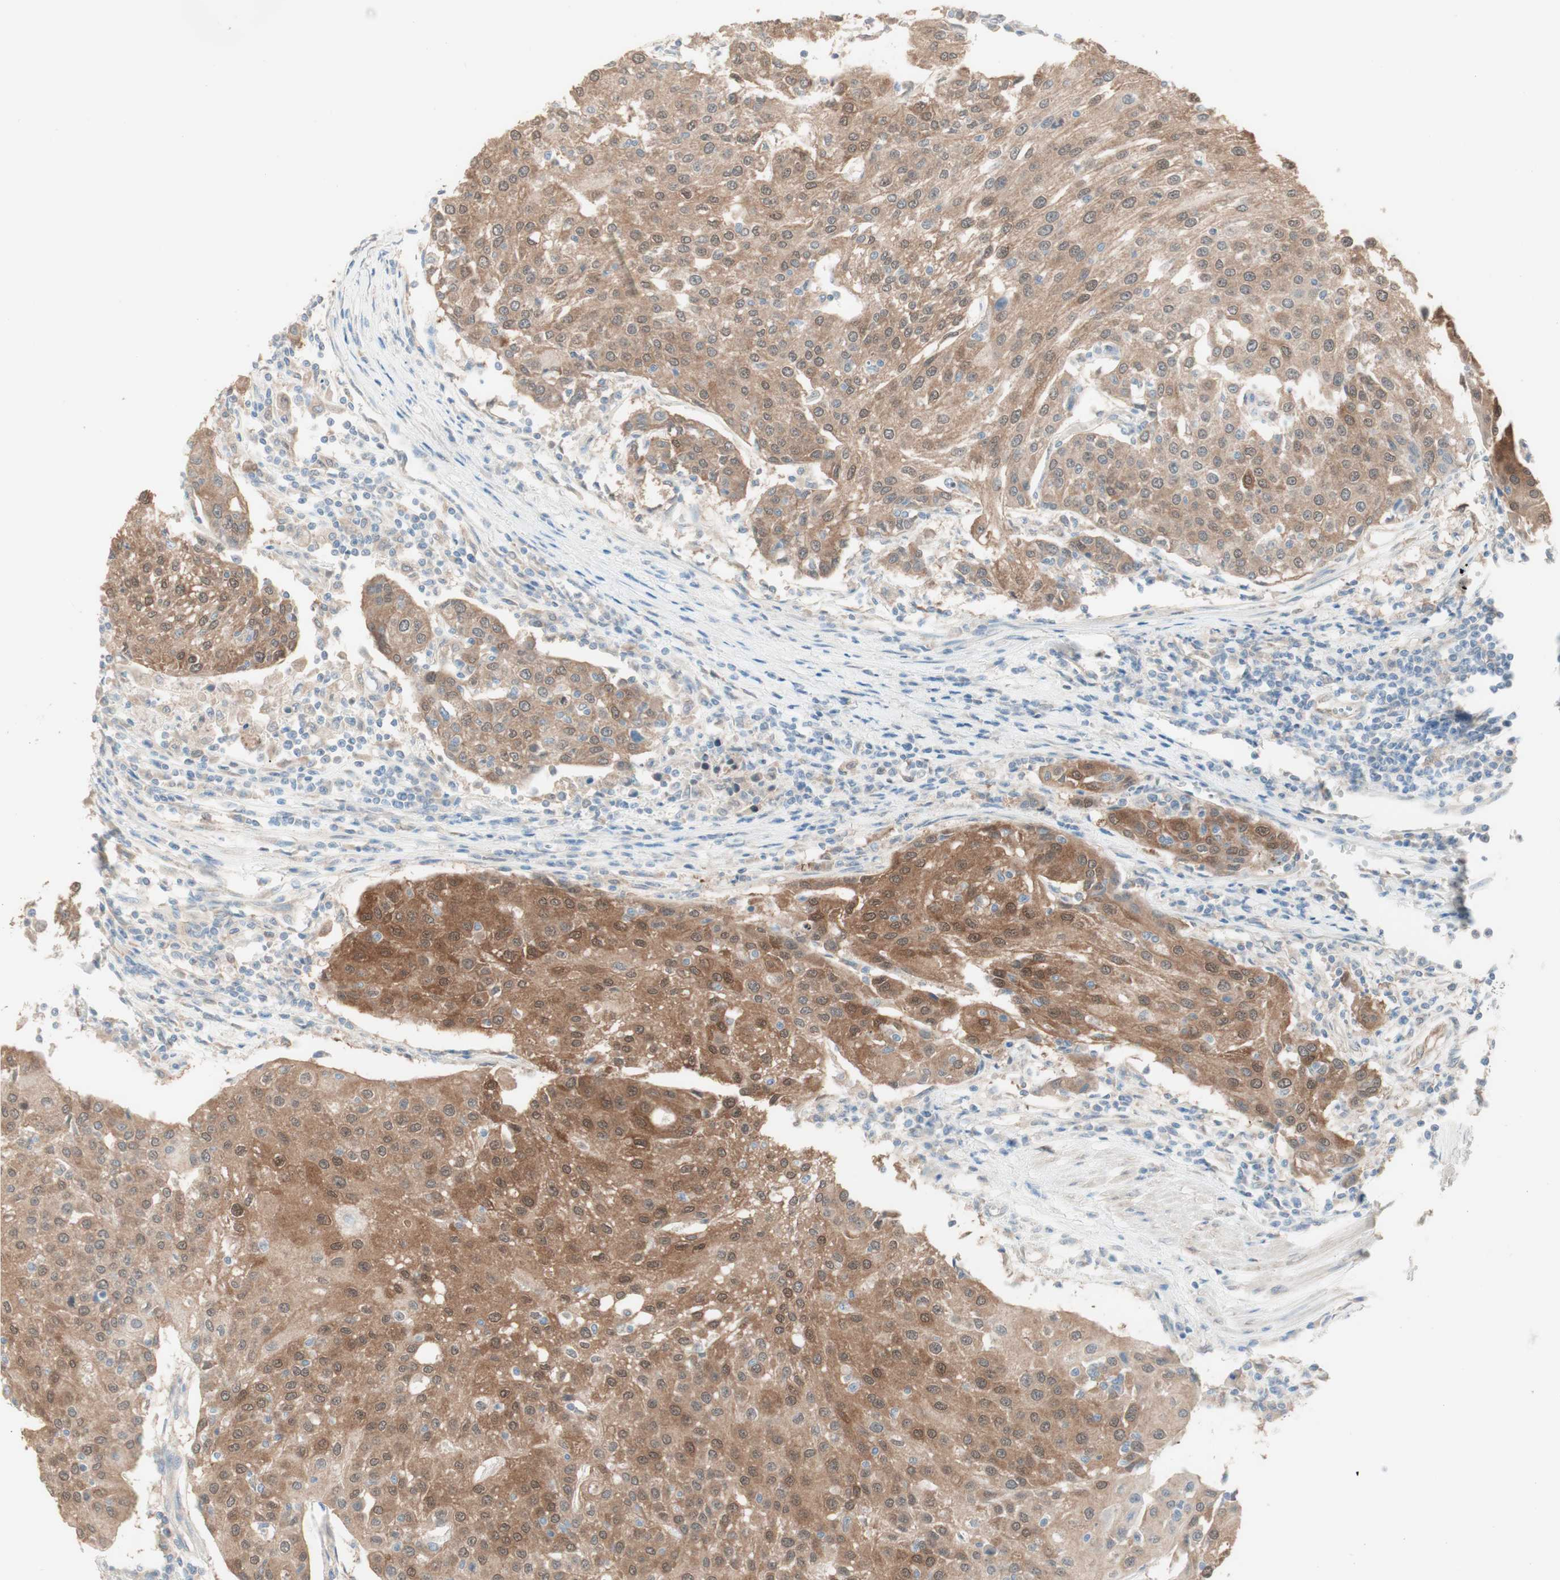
{"staining": {"intensity": "moderate", "quantity": ">75%", "location": "cytoplasmic/membranous"}, "tissue": "urothelial cancer", "cell_type": "Tumor cells", "image_type": "cancer", "snomed": [{"axis": "morphology", "description": "Urothelial carcinoma, High grade"}, {"axis": "topography", "description": "Urinary bladder"}], "caption": "The histopathology image reveals immunohistochemical staining of urothelial cancer. There is moderate cytoplasmic/membranous positivity is identified in about >75% of tumor cells.", "gene": "COMT", "patient": {"sex": "female", "age": 85}}